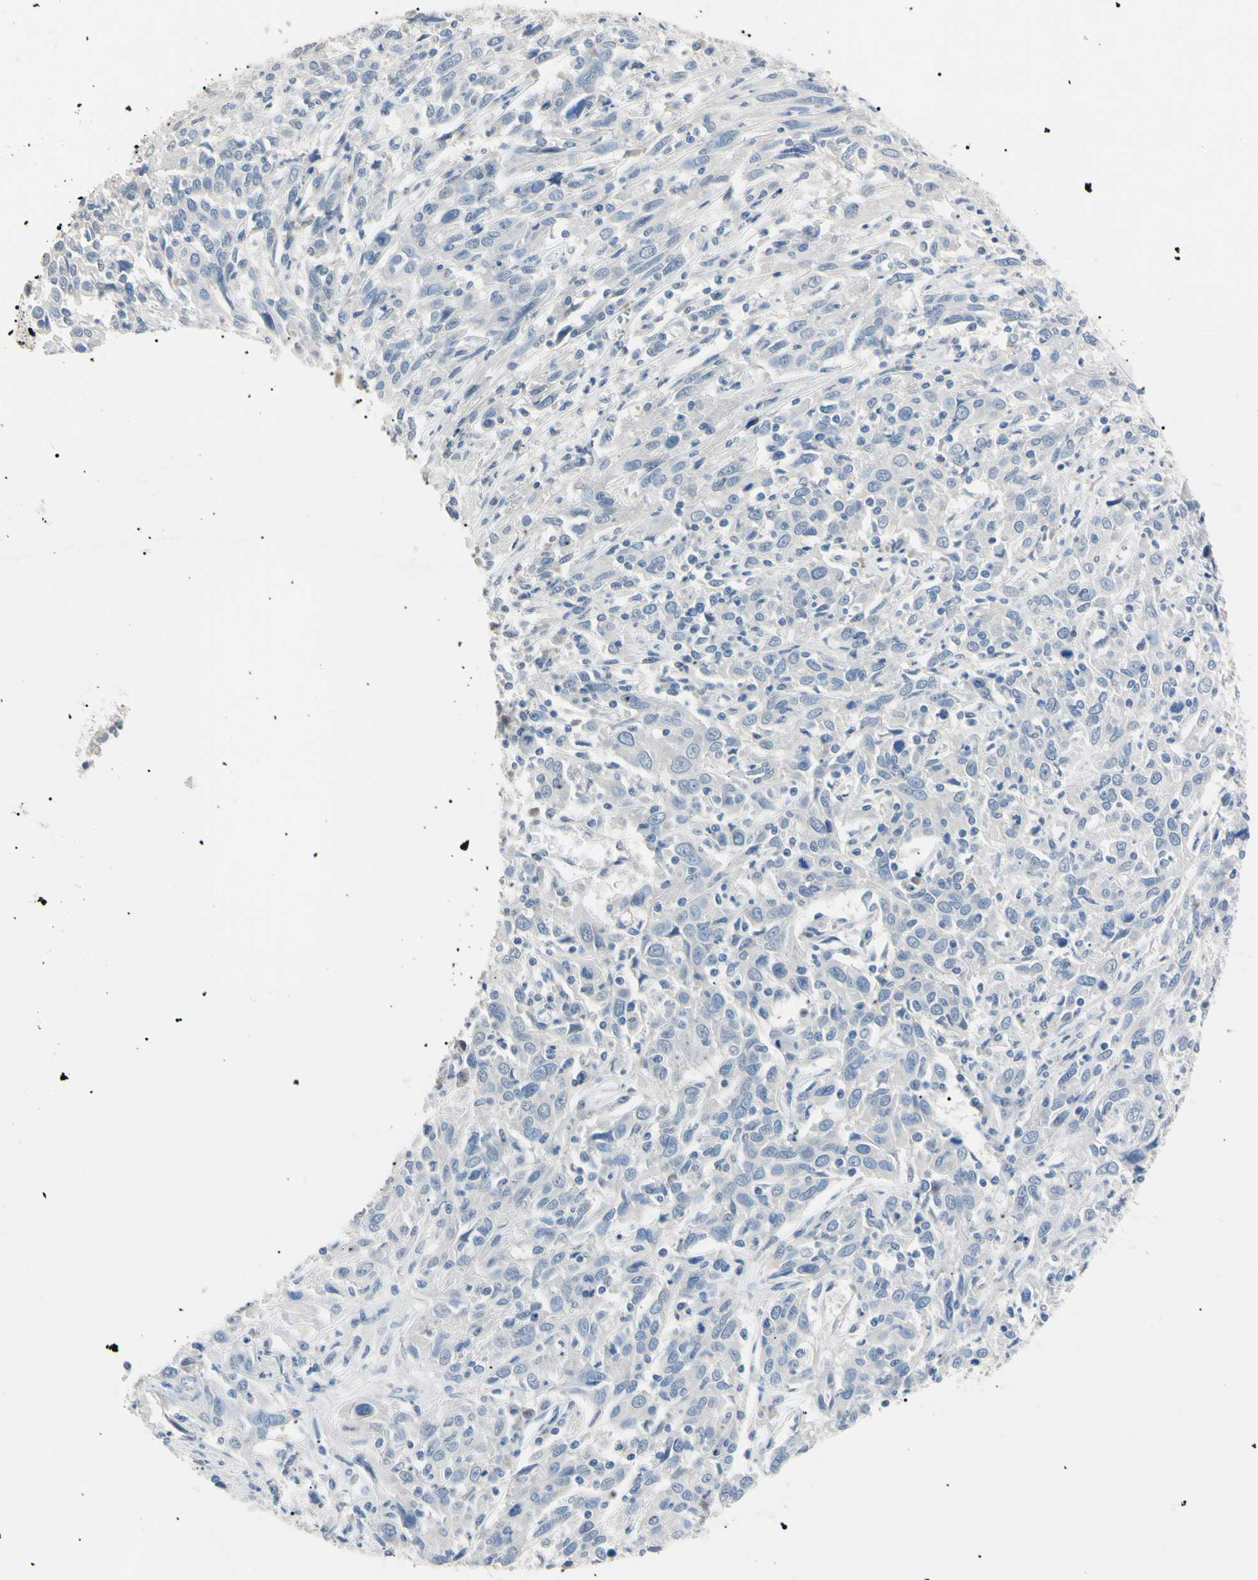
{"staining": {"intensity": "negative", "quantity": "none", "location": "none"}, "tissue": "cervical cancer", "cell_type": "Tumor cells", "image_type": "cancer", "snomed": [{"axis": "morphology", "description": "Squamous cell carcinoma, NOS"}, {"axis": "topography", "description": "Cervix"}], "caption": "Cervical cancer was stained to show a protein in brown. There is no significant positivity in tumor cells.", "gene": "CGB3", "patient": {"sex": "female", "age": 46}}